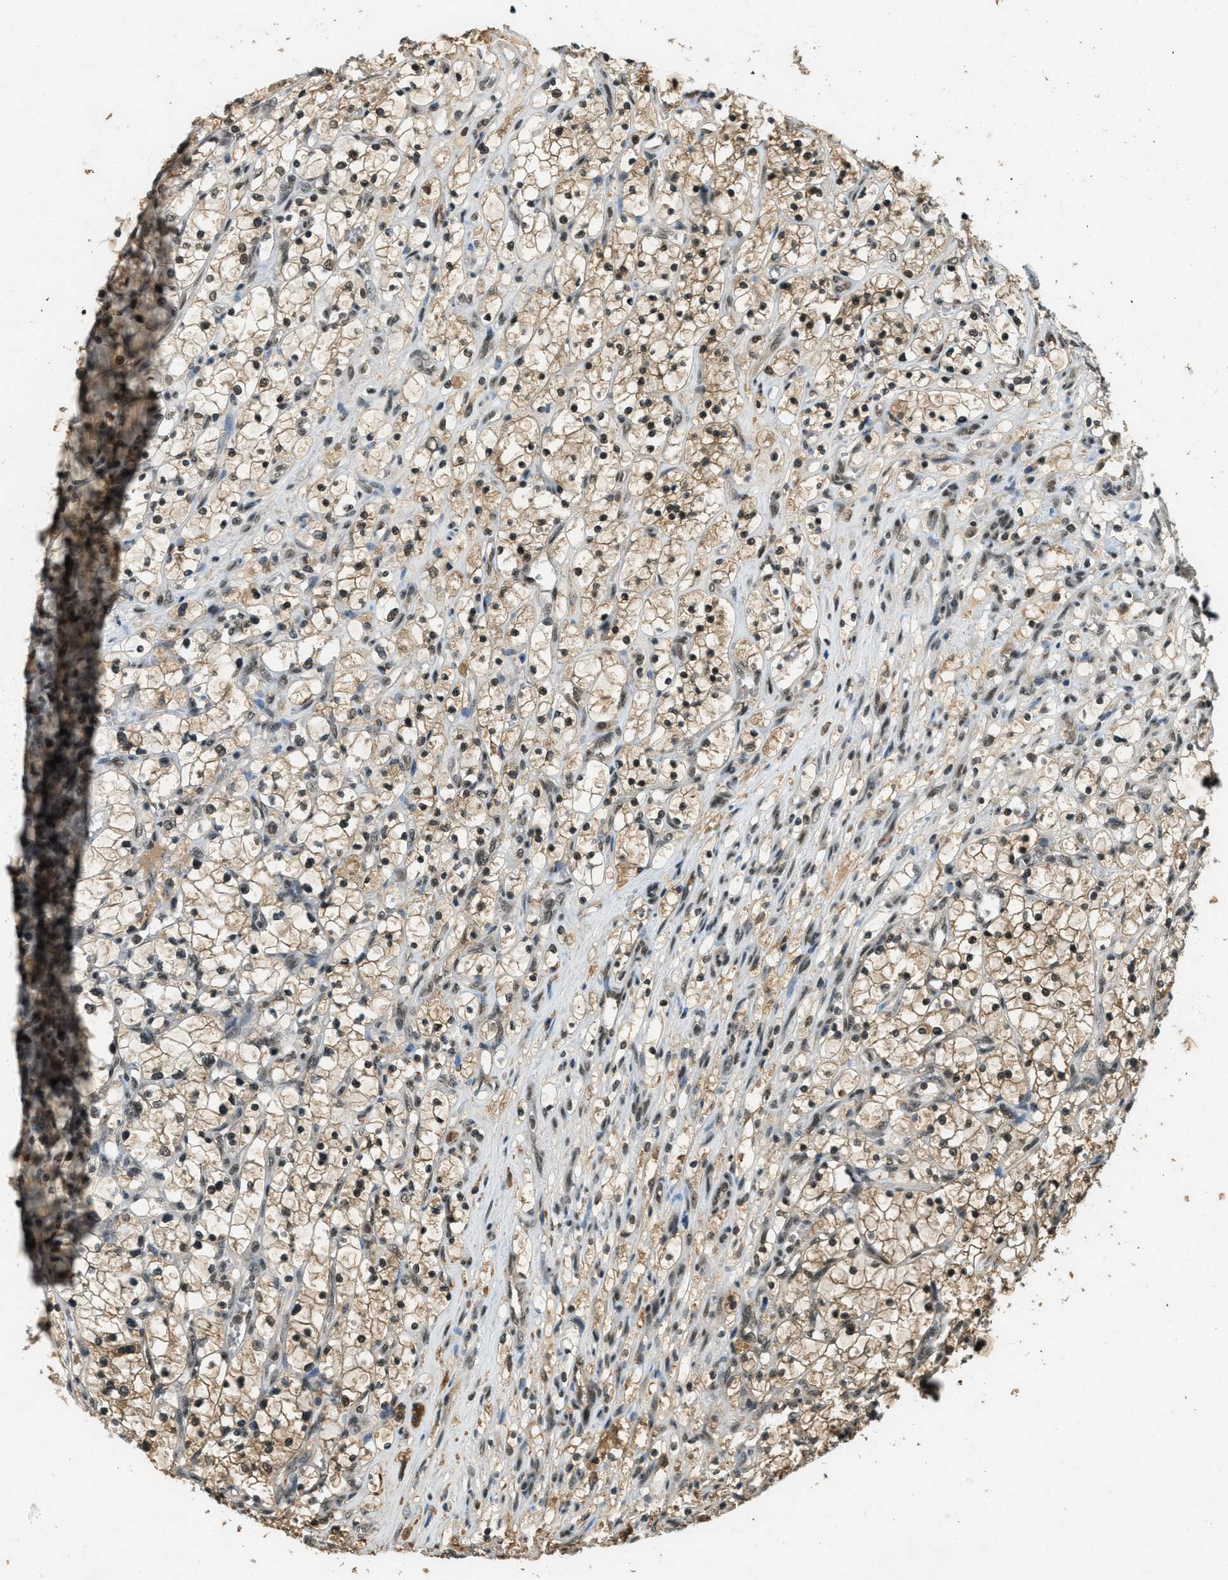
{"staining": {"intensity": "strong", "quantity": ">75%", "location": "cytoplasmic/membranous,nuclear"}, "tissue": "renal cancer", "cell_type": "Tumor cells", "image_type": "cancer", "snomed": [{"axis": "morphology", "description": "Adenocarcinoma, NOS"}, {"axis": "topography", "description": "Kidney"}], "caption": "Renal cancer stained for a protein (brown) demonstrates strong cytoplasmic/membranous and nuclear positive expression in about >75% of tumor cells.", "gene": "ZNF148", "patient": {"sex": "female", "age": 69}}